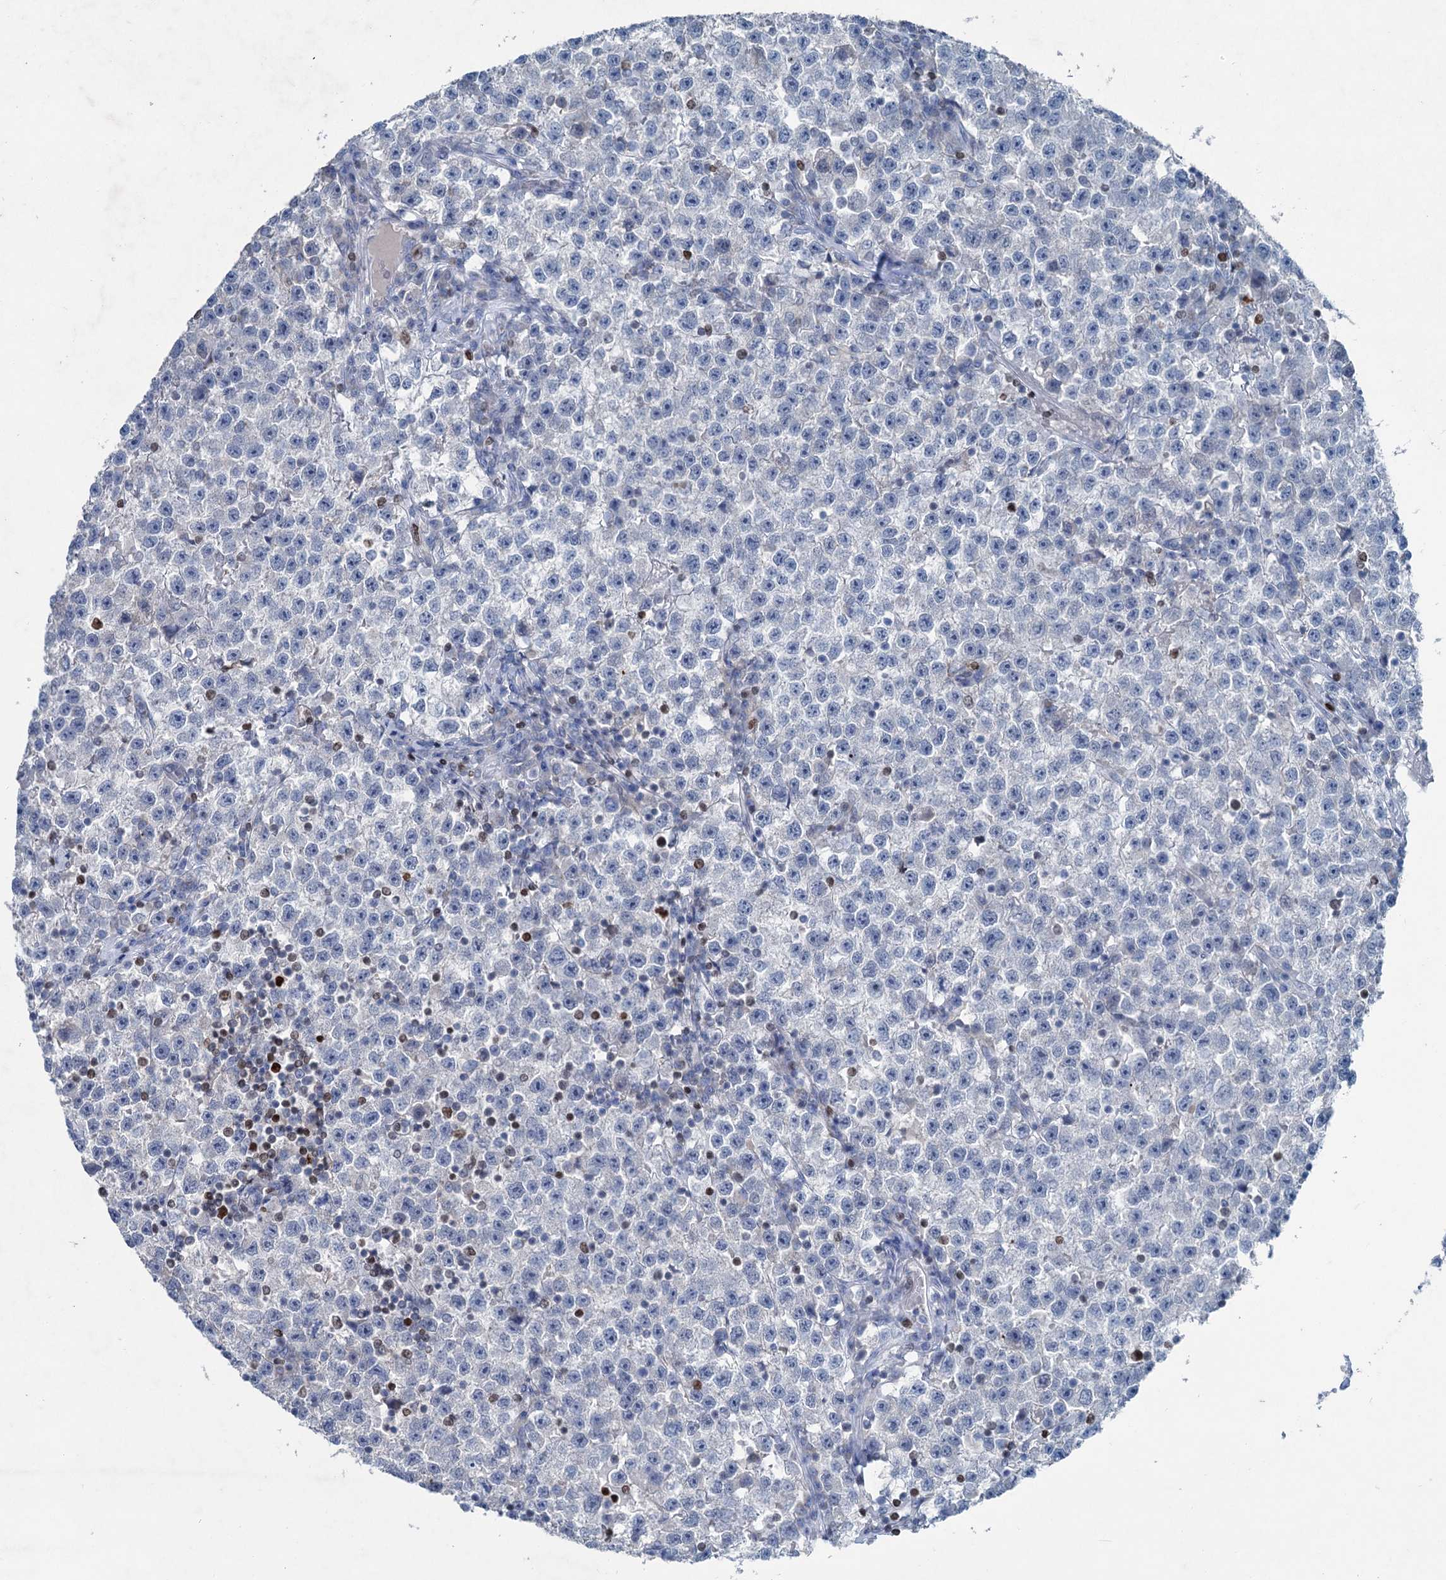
{"staining": {"intensity": "negative", "quantity": "none", "location": "none"}, "tissue": "testis cancer", "cell_type": "Tumor cells", "image_type": "cancer", "snomed": [{"axis": "morphology", "description": "Seminoma, NOS"}, {"axis": "topography", "description": "Testis"}], "caption": "Immunohistochemistry (IHC) micrograph of neoplastic tissue: testis seminoma stained with DAB reveals no significant protein staining in tumor cells. Brightfield microscopy of immunohistochemistry (IHC) stained with DAB (3,3'-diaminobenzidine) (brown) and hematoxylin (blue), captured at high magnification.", "gene": "ELP4", "patient": {"sex": "male", "age": 22}}